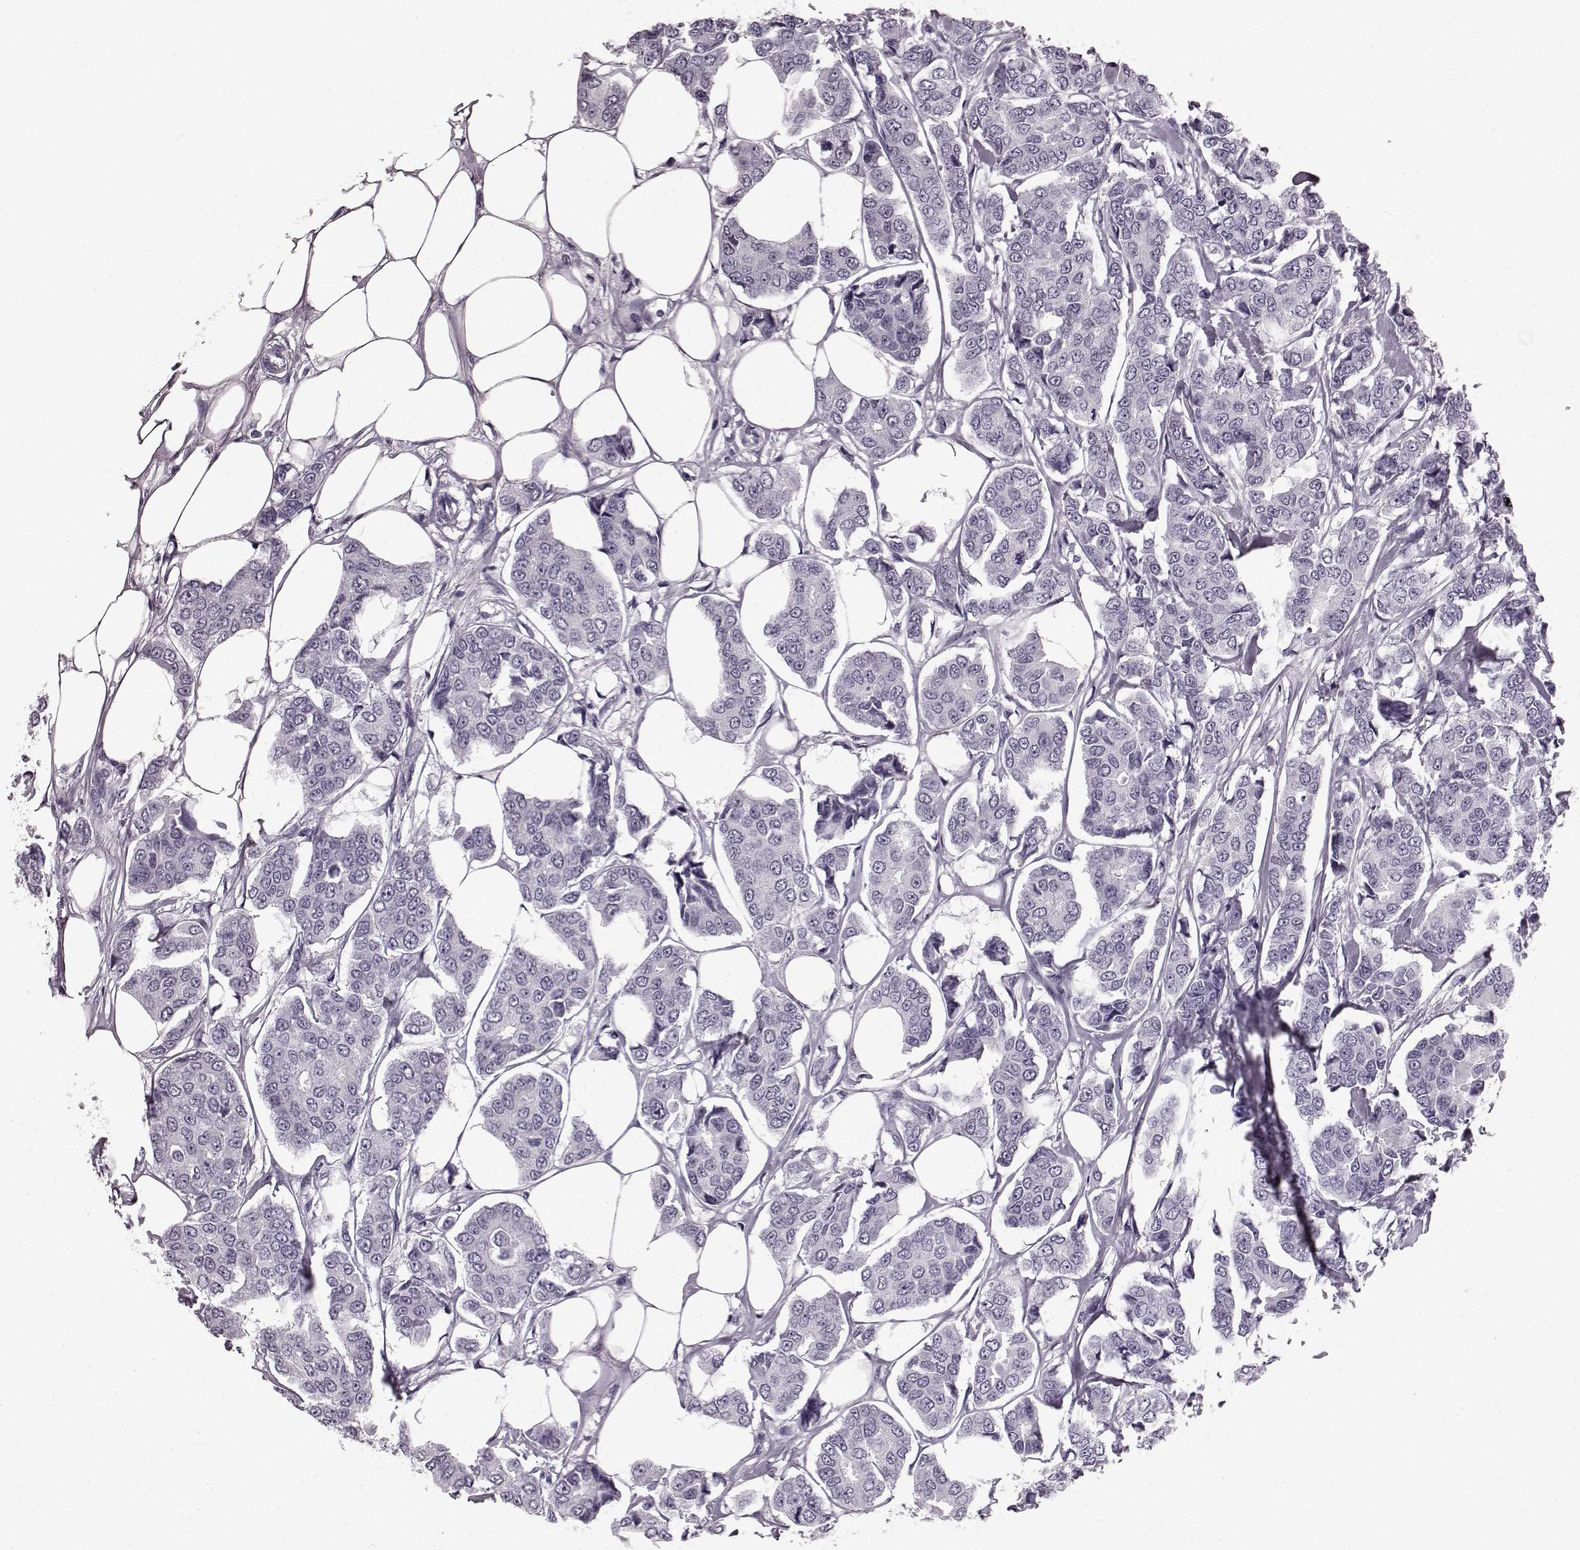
{"staining": {"intensity": "negative", "quantity": "none", "location": "none"}, "tissue": "breast cancer", "cell_type": "Tumor cells", "image_type": "cancer", "snomed": [{"axis": "morphology", "description": "Duct carcinoma"}, {"axis": "topography", "description": "Breast"}], "caption": "Immunohistochemical staining of breast intraductal carcinoma demonstrates no significant staining in tumor cells.", "gene": "AIPL1", "patient": {"sex": "female", "age": 94}}